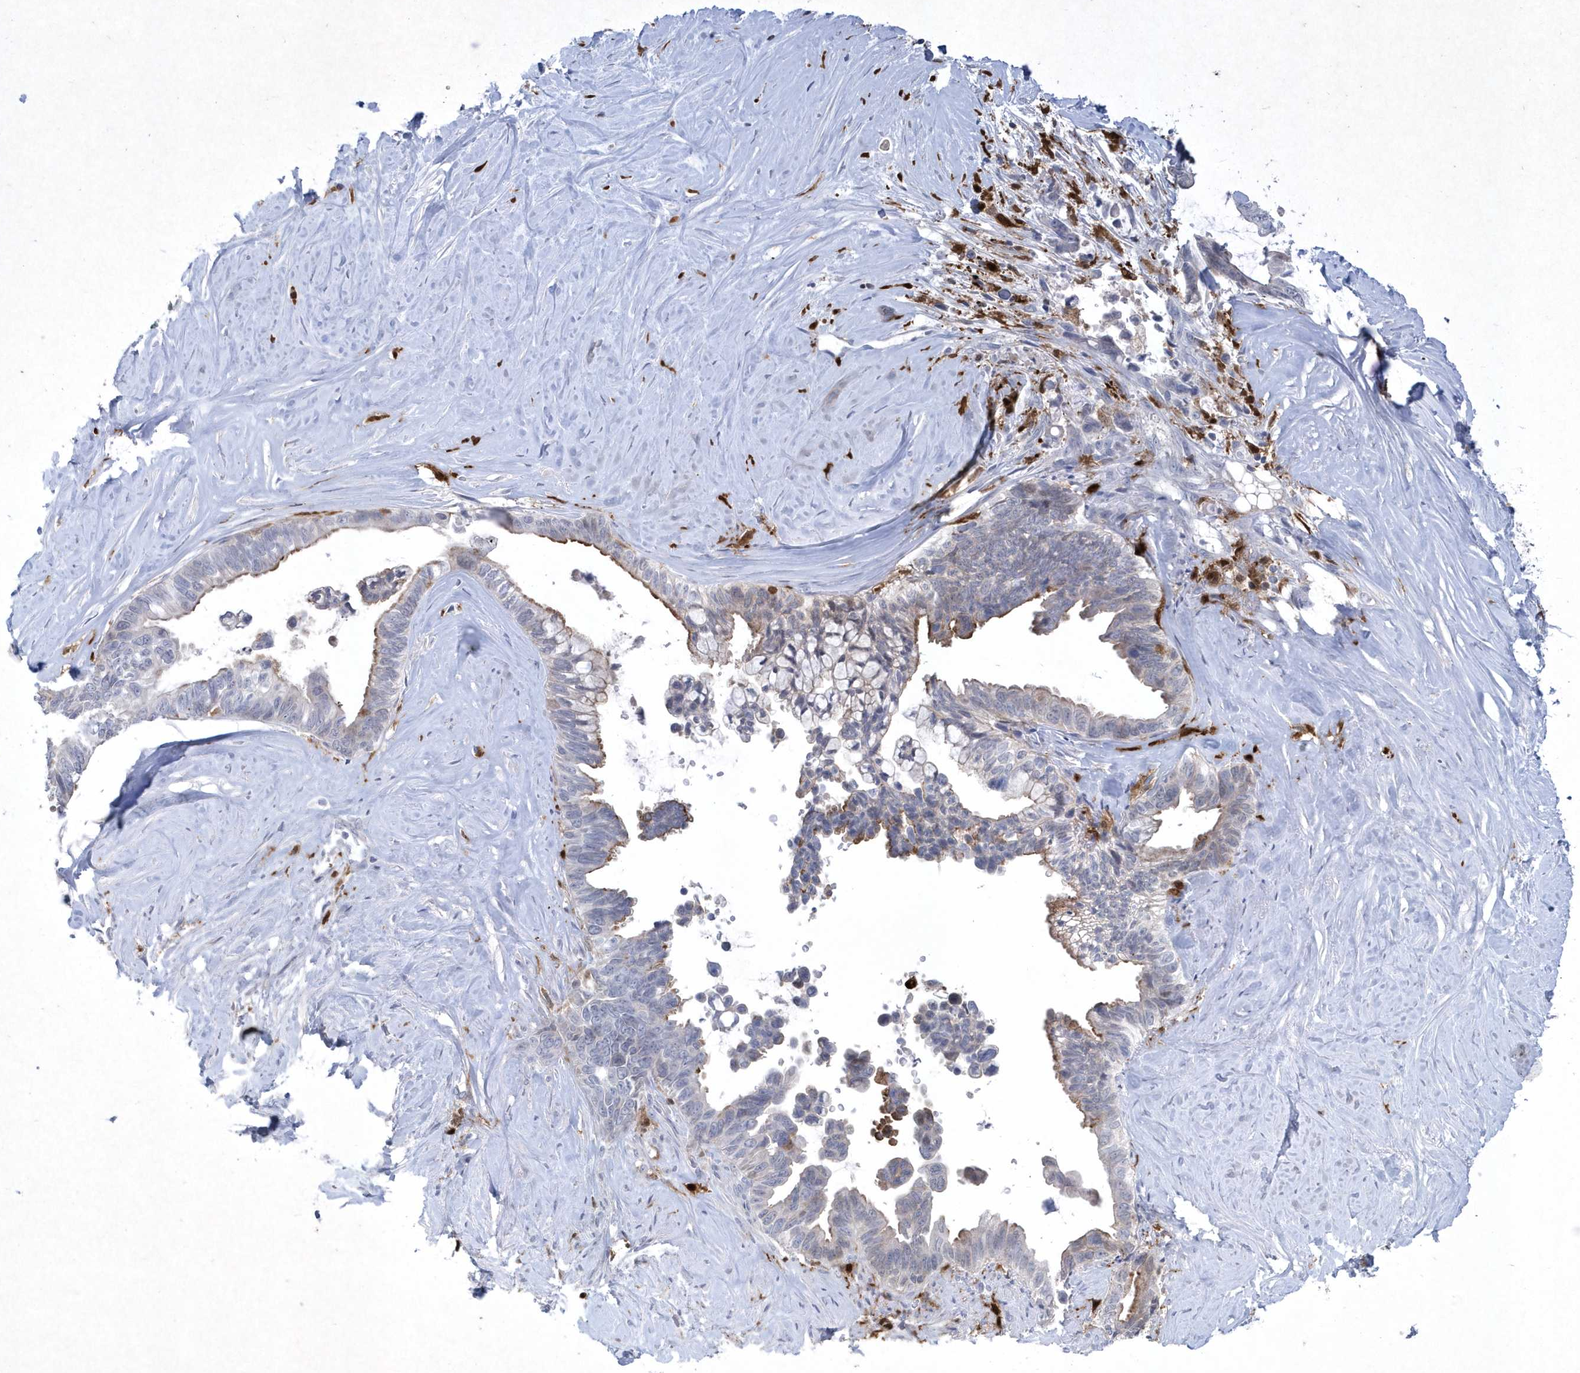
{"staining": {"intensity": "moderate", "quantity": "<25%", "location": "cytoplasmic/membranous"}, "tissue": "pancreatic cancer", "cell_type": "Tumor cells", "image_type": "cancer", "snomed": [{"axis": "morphology", "description": "Adenocarcinoma, NOS"}, {"axis": "topography", "description": "Pancreas"}], "caption": "Immunohistochemical staining of human adenocarcinoma (pancreatic) shows moderate cytoplasmic/membranous protein staining in about <25% of tumor cells. Nuclei are stained in blue.", "gene": "BHLHA15", "patient": {"sex": "female", "age": 72}}